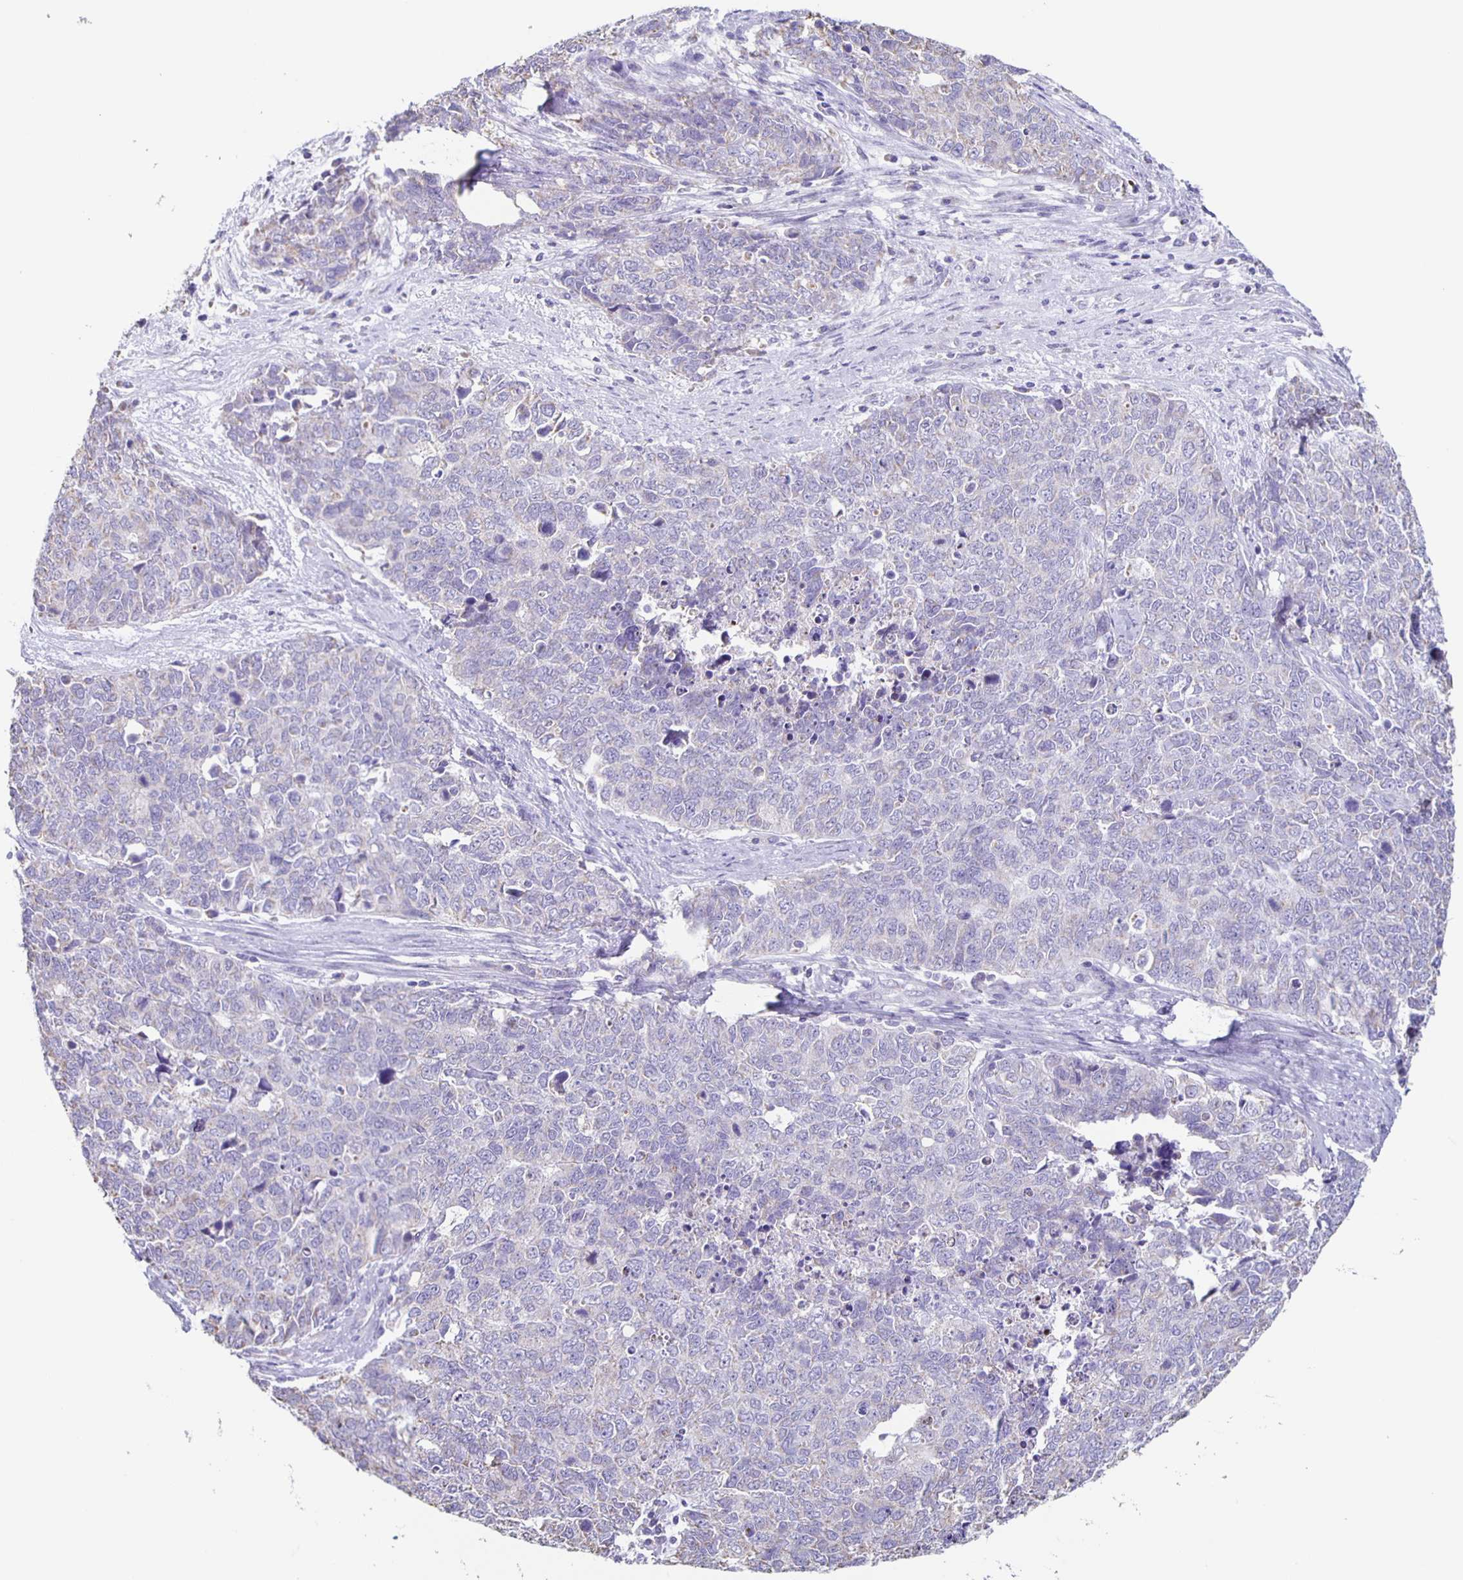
{"staining": {"intensity": "negative", "quantity": "none", "location": "none"}, "tissue": "cervical cancer", "cell_type": "Tumor cells", "image_type": "cancer", "snomed": [{"axis": "morphology", "description": "Adenocarcinoma, NOS"}, {"axis": "topography", "description": "Cervix"}], "caption": "Immunohistochemistry (IHC) micrograph of neoplastic tissue: cervical cancer (adenocarcinoma) stained with DAB (3,3'-diaminobenzidine) demonstrates no significant protein staining in tumor cells.", "gene": "TPPP", "patient": {"sex": "female", "age": 63}}